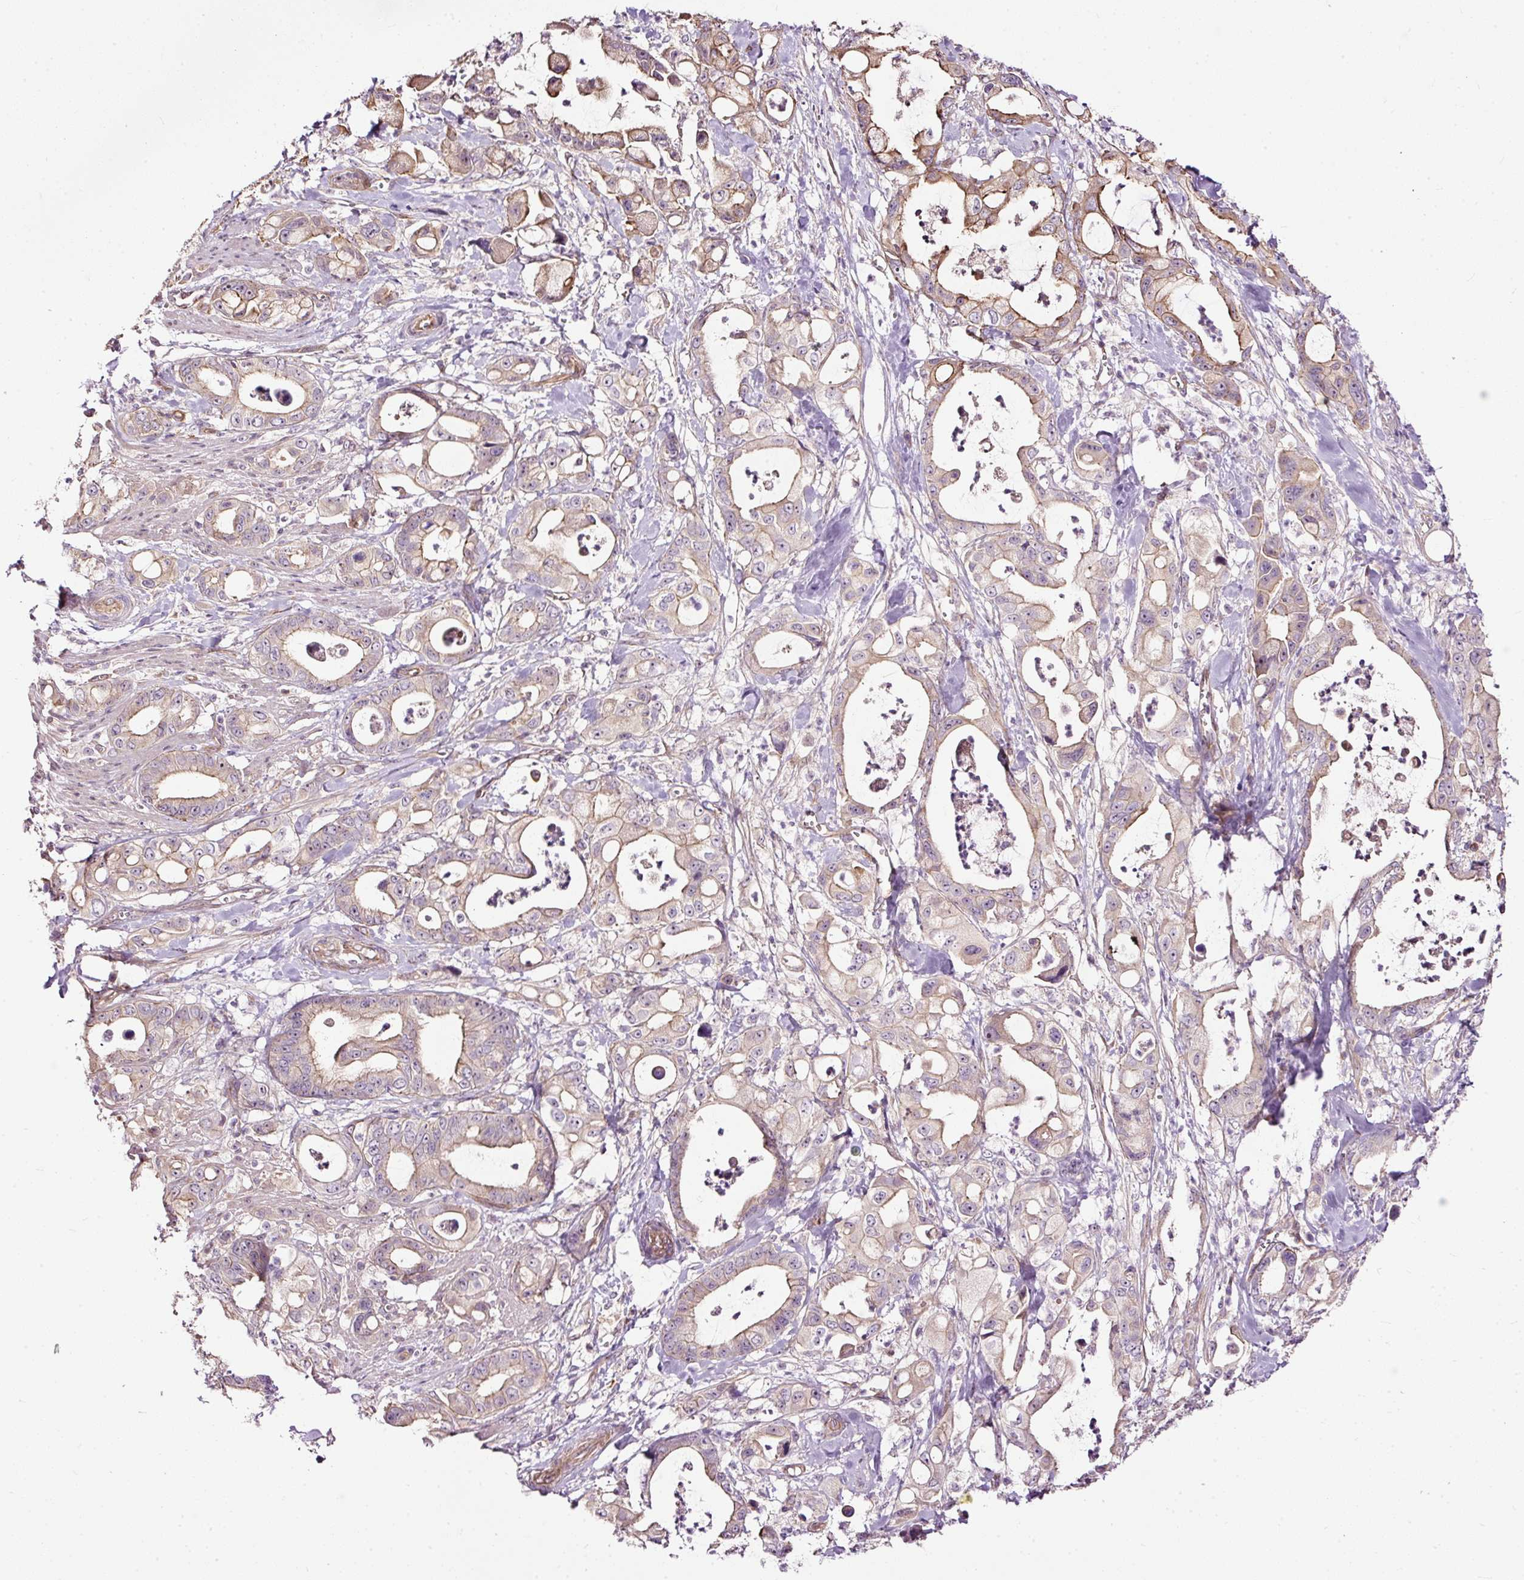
{"staining": {"intensity": "moderate", "quantity": "25%-75%", "location": "cytoplasmic/membranous"}, "tissue": "pancreatic cancer", "cell_type": "Tumor cells", "image_type": "cancer", "snomed": [{"axis": "morphology", "description": "Adenocarcinoma, NOS"}, {"axis": "topography", "description": "Pancreas"}], "caption": "The histopathology image exhibits a brown stain indicating the presence of a protein in the cytoplasmic/membranous of tumor cells in pancreatic adenocarcinoma.", "gene": "USHBP1", "patient": {"sex": "male", "age": 68}}